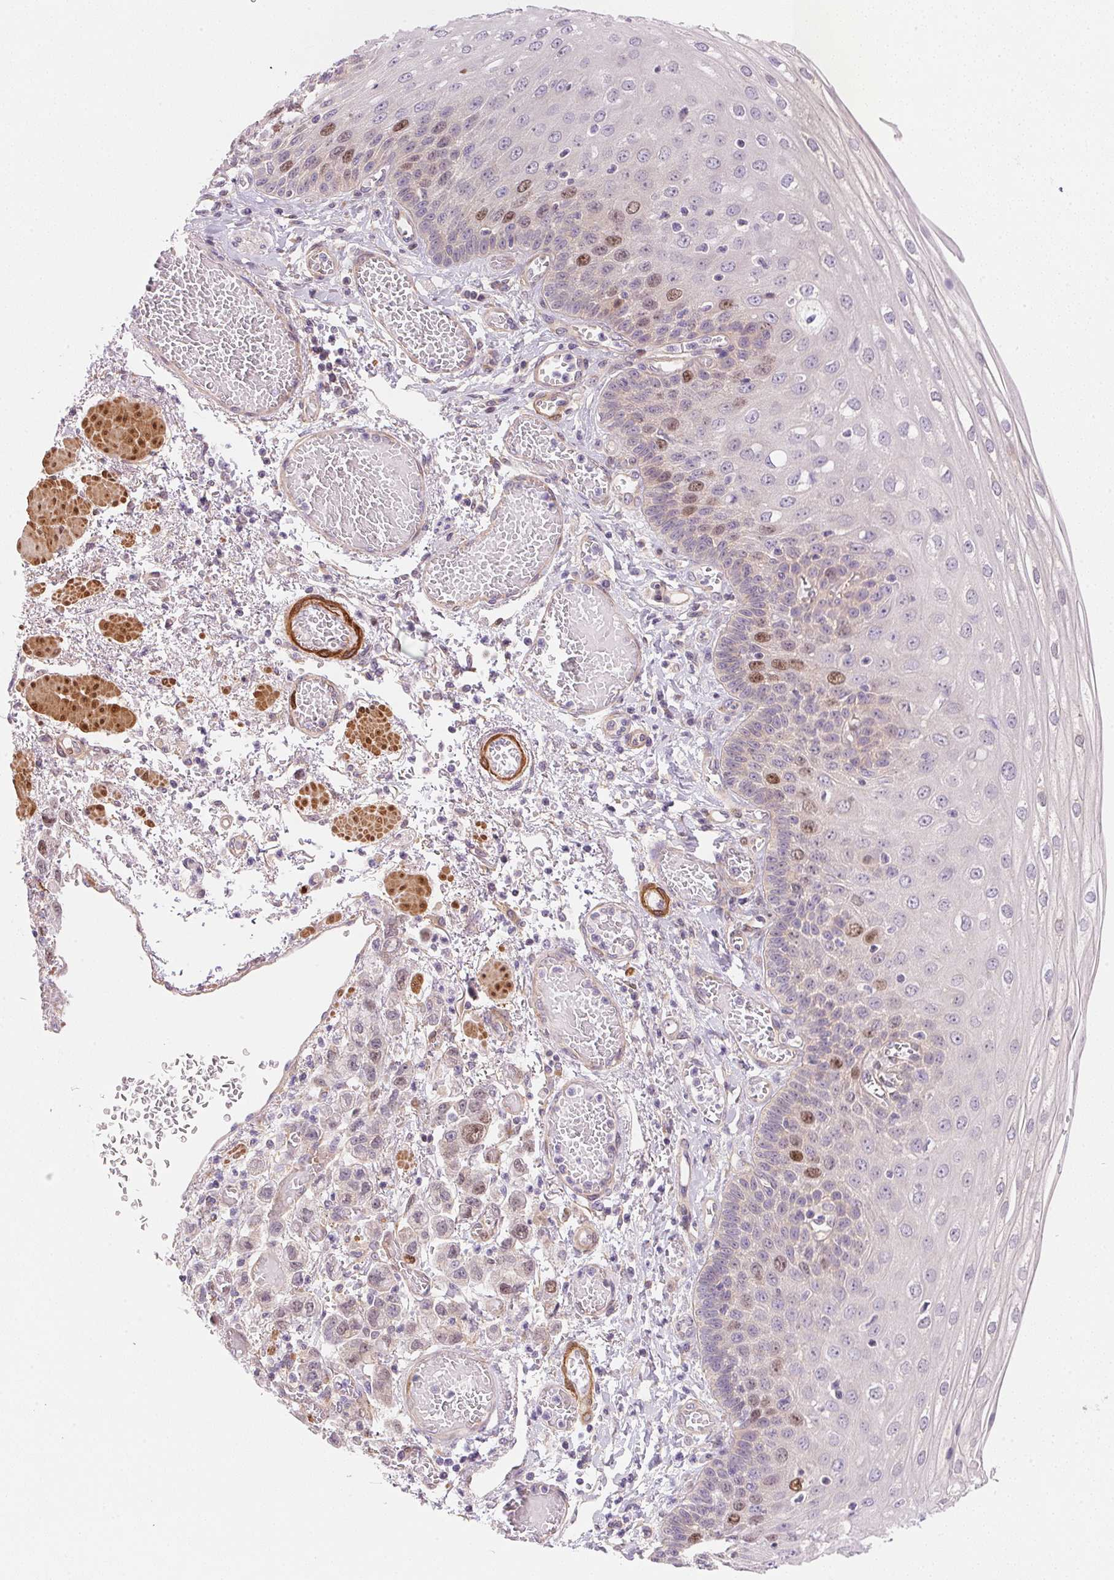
{"staining": {"intensity": "moderate", "quantity": "<25%", "location": "nuclear"}, "tissue": "esophagus", "cell_type": "Squamous epithelial cells", "image_type": "normal", "snomed": [{"axis": "morphology", "description": "Normal tissue, NOS"}, {"axis": "morphology", "description": "Adenocarcinoma, NOS"}, {"axis": "topography", "description": "Esophagus"}], "caption": "A brown stain highlights moderate nuclear expression of a protein in squamous epithelial cells of benign esophagus. (brown staining indicates protein expression, while blue staining denotes nuclei).", "gene": "SMTN", "patient": {"sex": "male", "age": 81}}